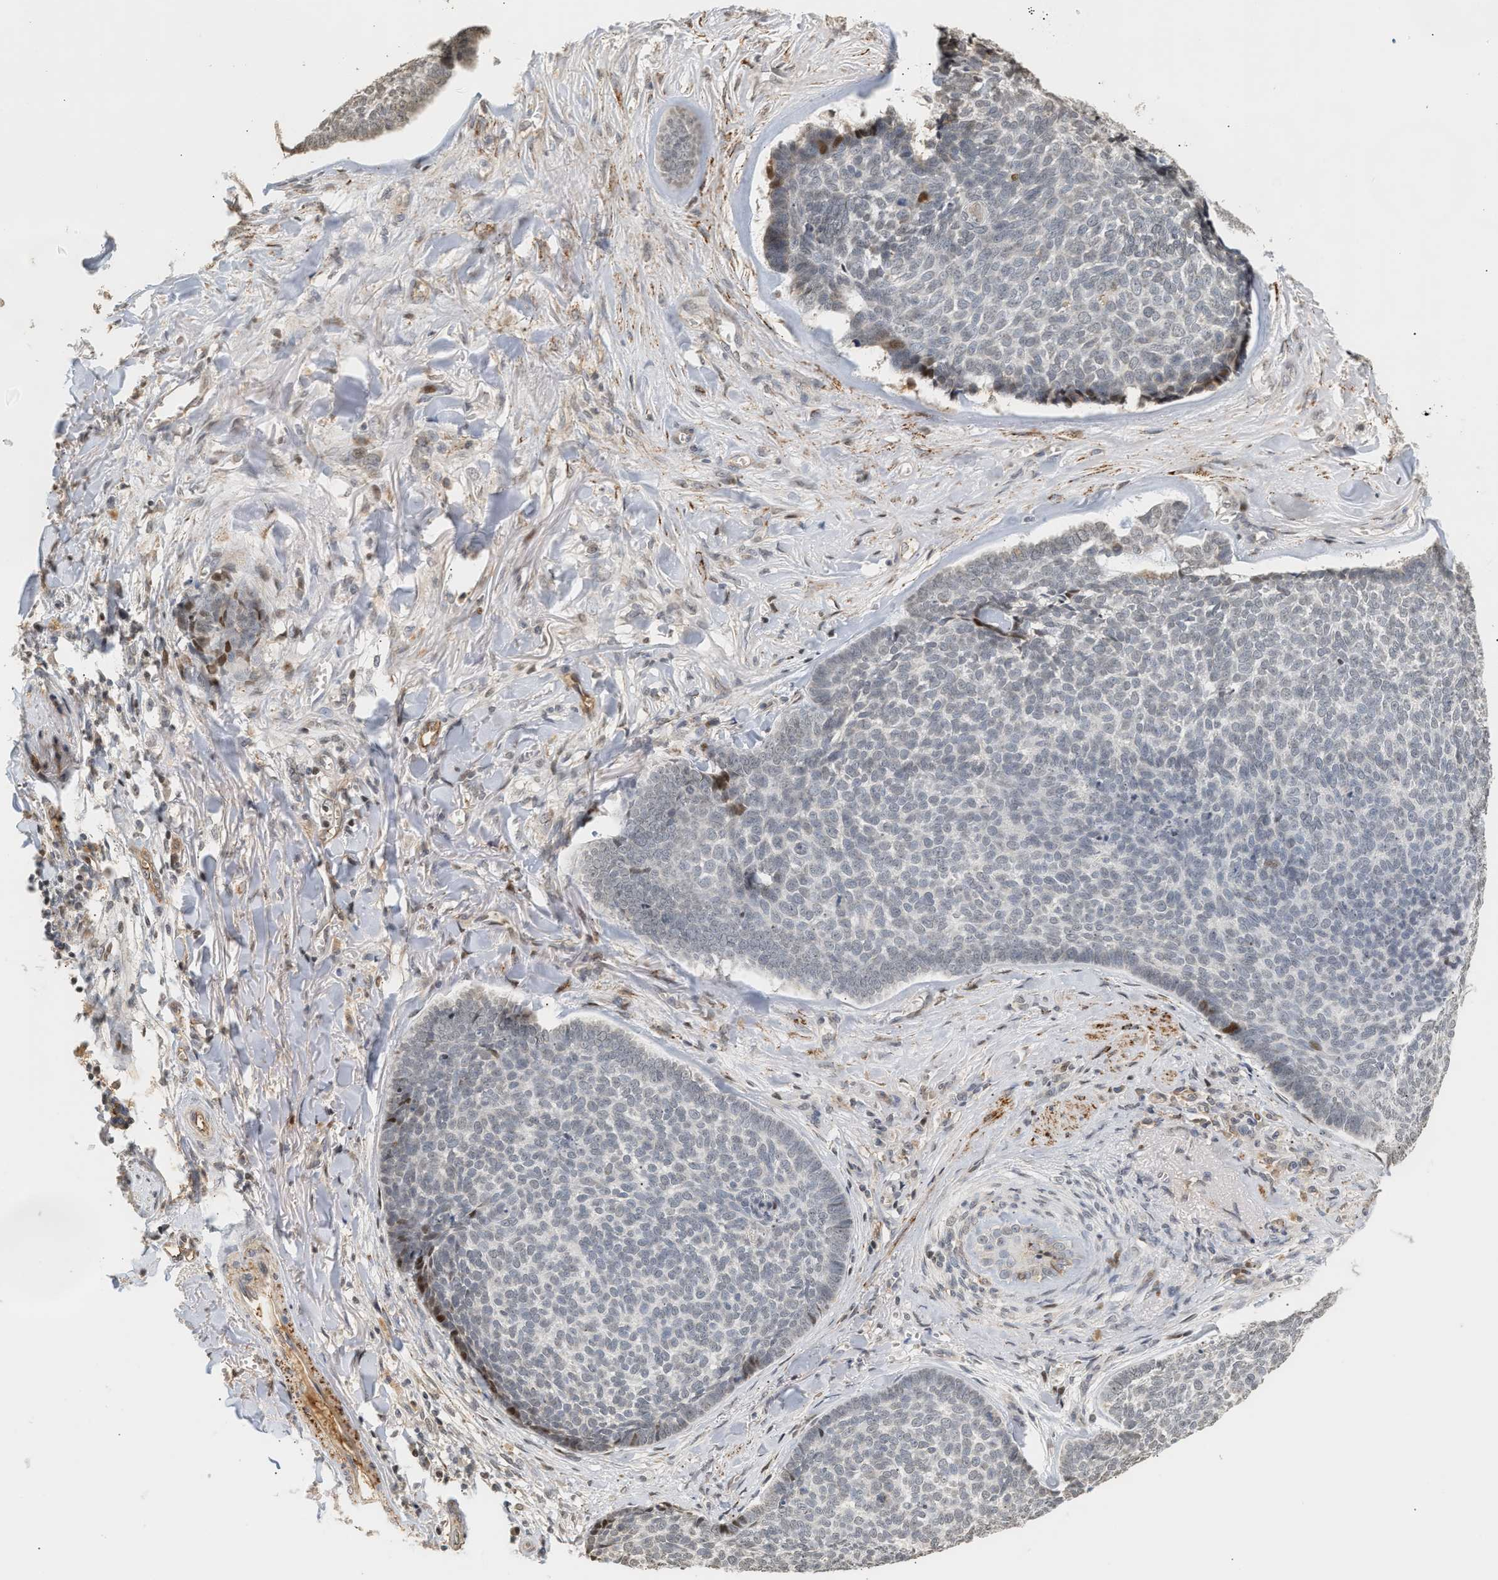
{"staining": {"intensity": "negative", "quantity": "none", "location": "none"}, "tissue": "skin cancer", "cell_type": "Tumor cells", "image_type": "cancer", "snomed": [{"axis": "morphology", "description": "Basal cell carcinoma"}, {"axis": "topography", "description": "Skin"}], "caption": "The immunohistochemistry (IHC) image has no significant positivity in tumor cells of skin cancer (basal cell carcinoma) tissue.", "gene": "PLXND1", "patient": {"sex": "male", "age": 84}}